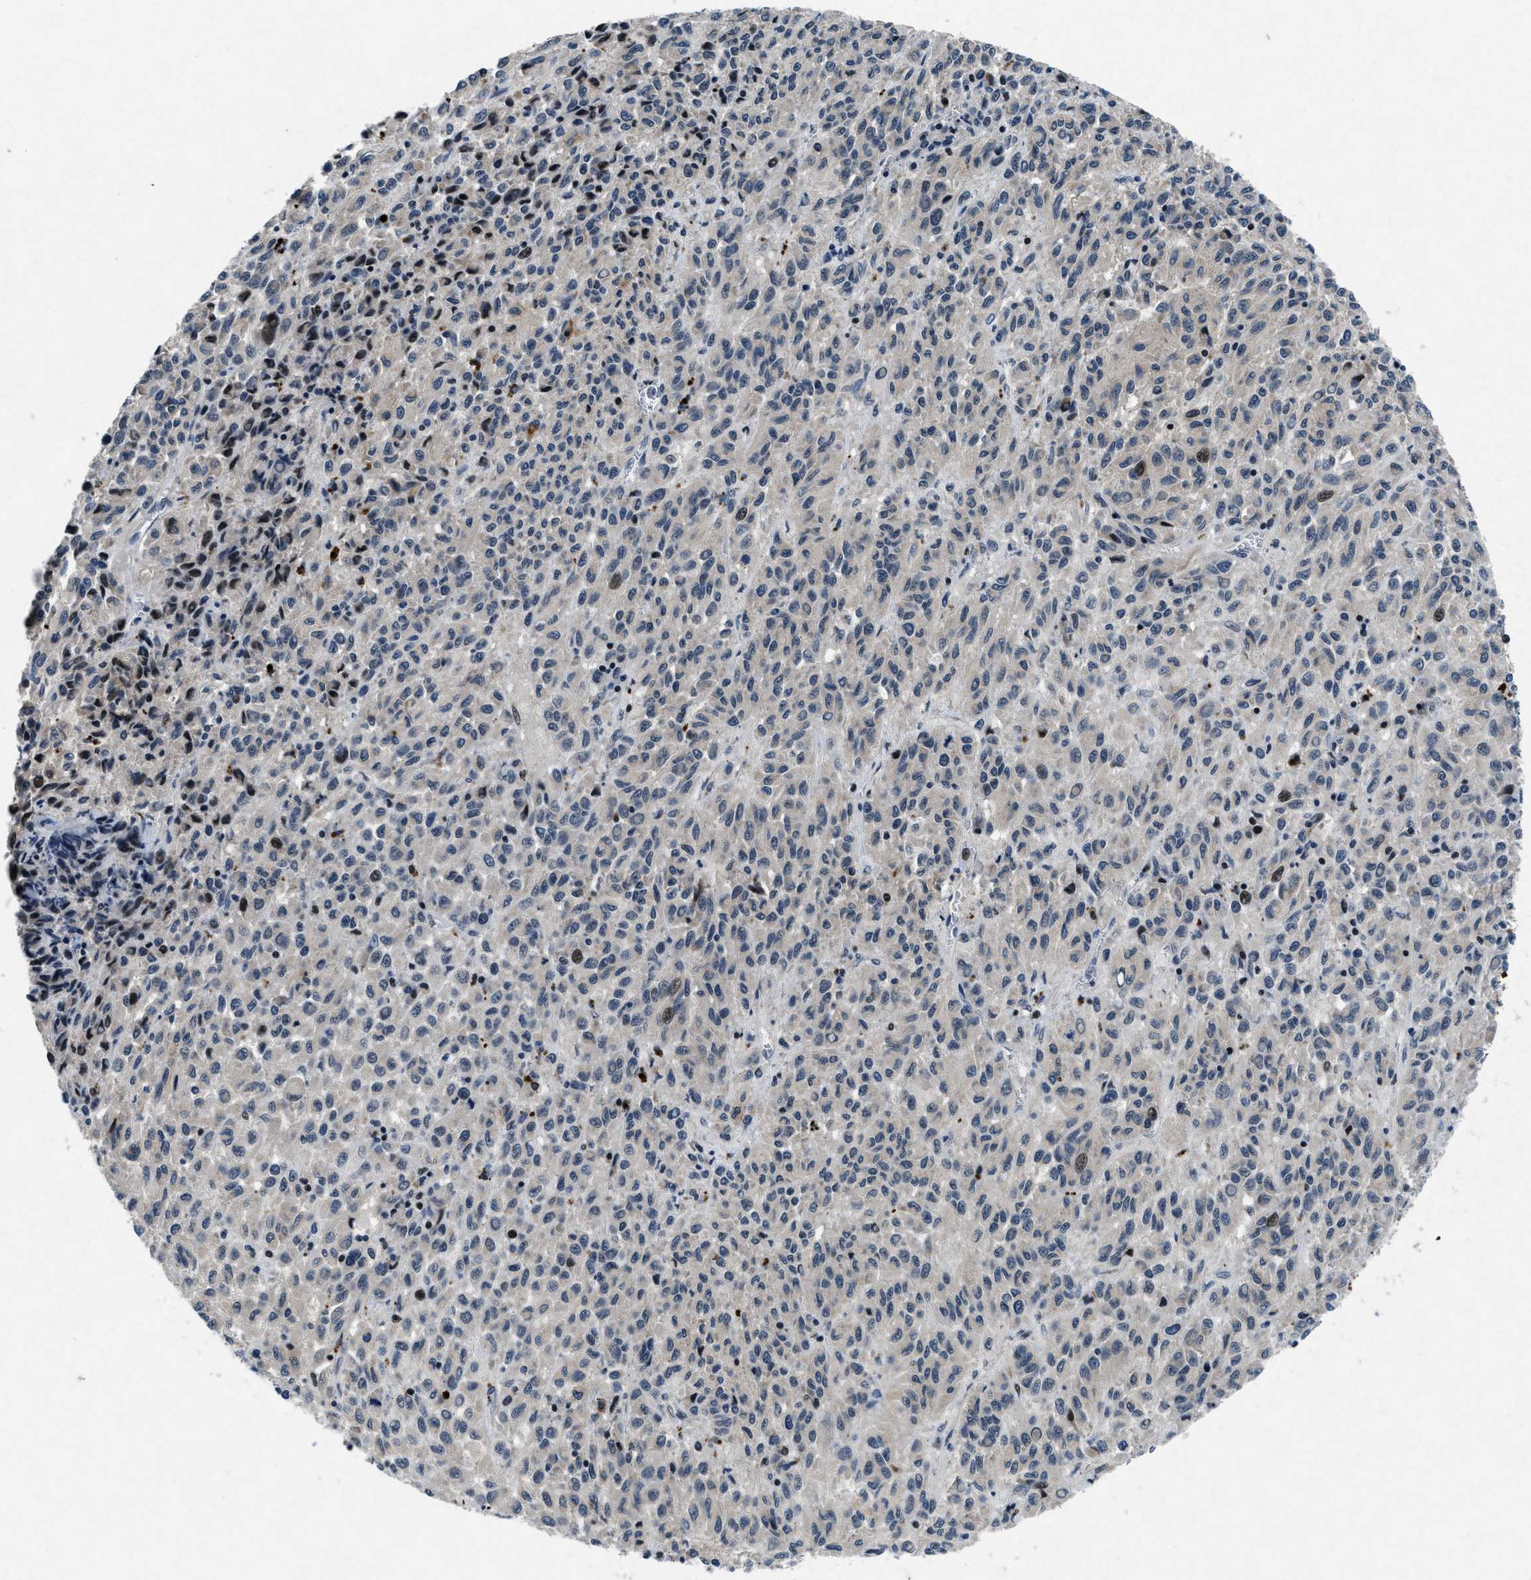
{"staining": {"intensity": "negative", "quantity": "none", "location": "none"}, "tissue": "melanoma", "cell_type": "Tumor cells", "image_type": "cancer", "snomed": [{"axis": "morphology", "description": "Malignant melanoma, Metastatic site"}, {"axis": "topography", "description": "Lung"}], "caption": "Tumor cells show no significant protein staining in malignant melanoma (metastatic site). (DAB IHC visualized using brightfield microscopy, high magnification).", "gene": "PHLDA1", "patient": {"sex": "male", "age": 64}}